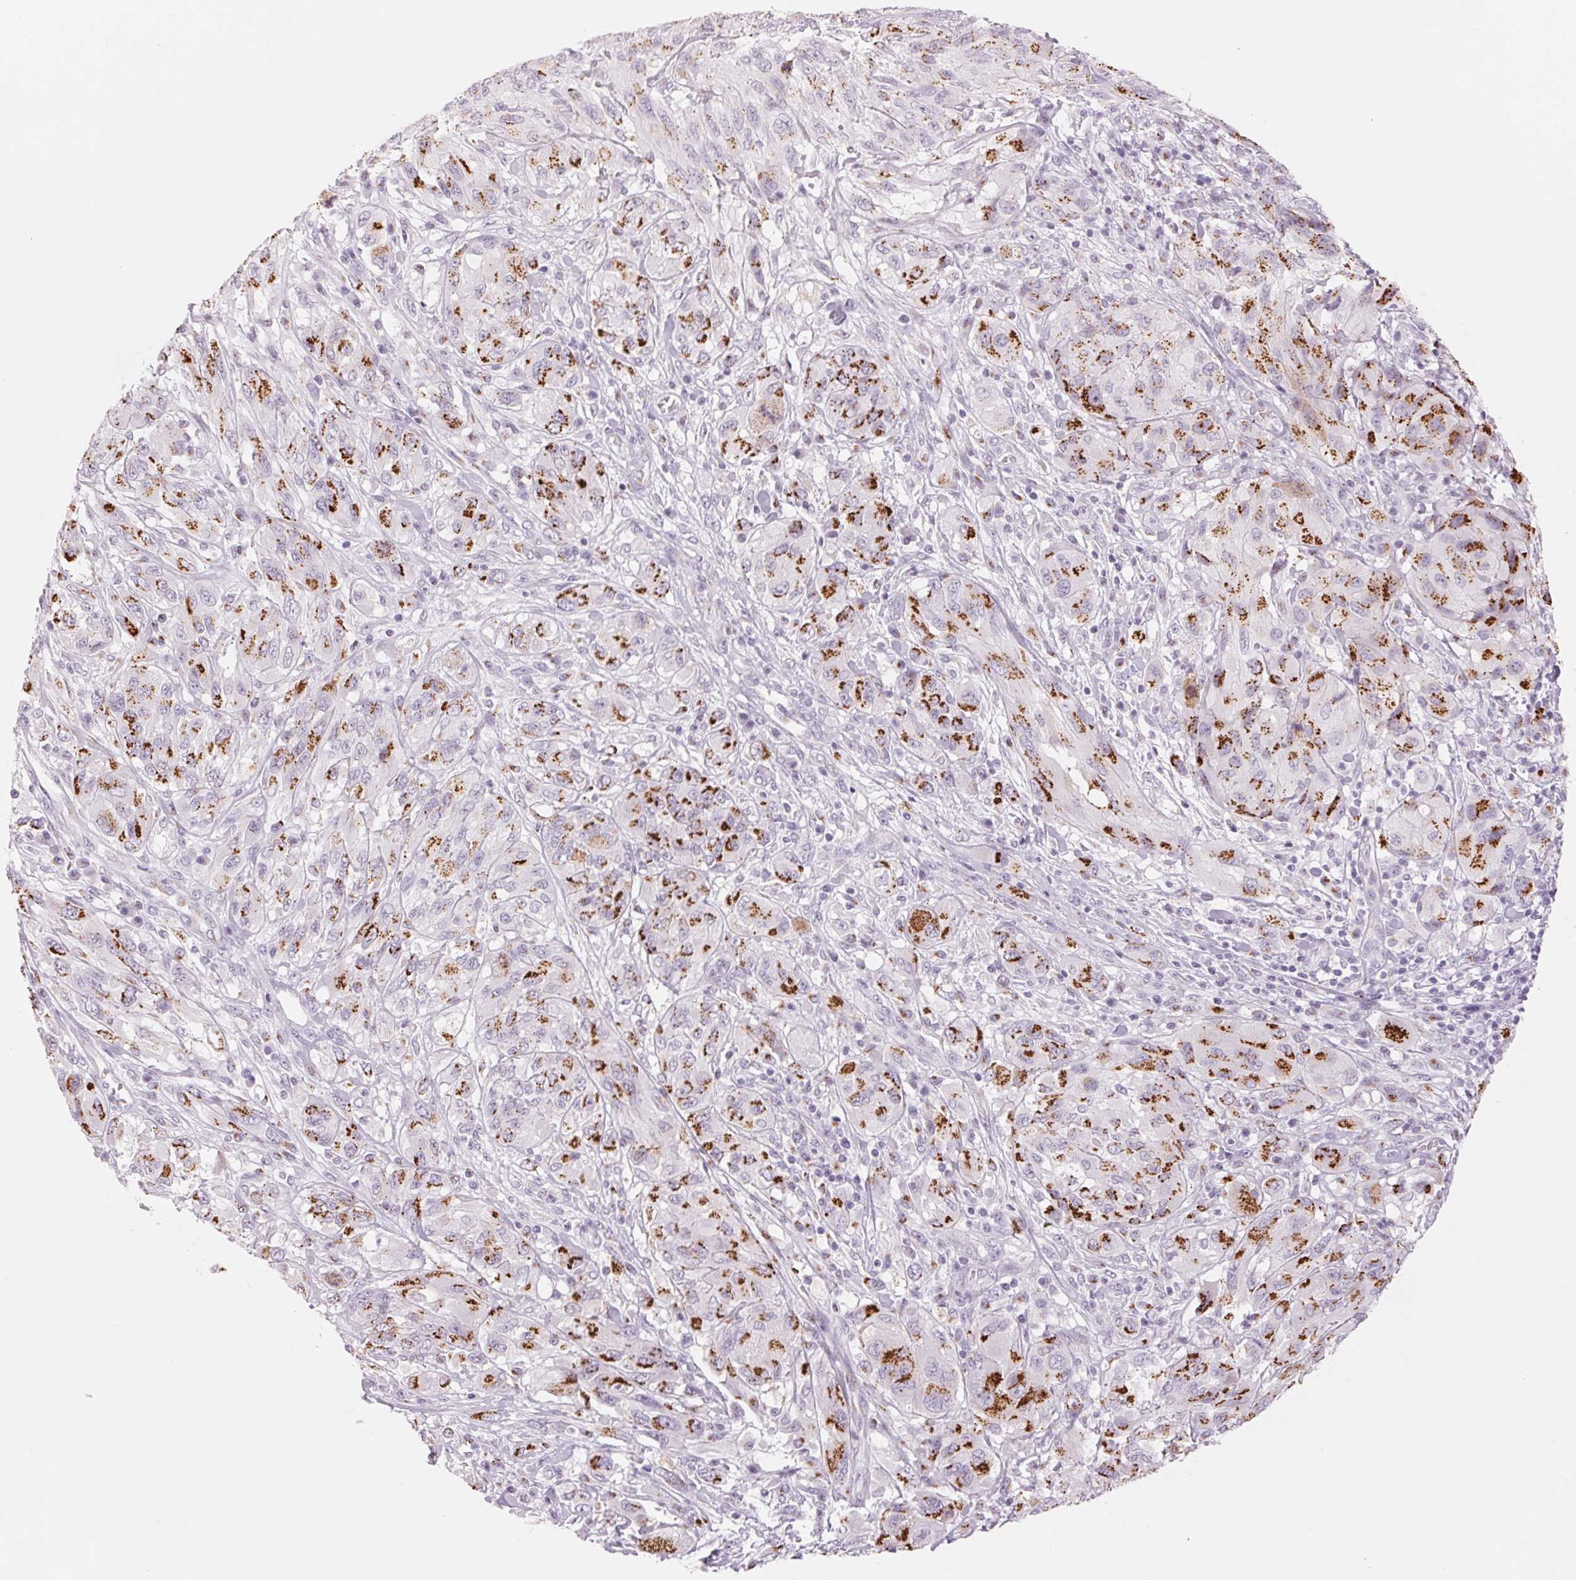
{"staining": {"intensity": "strong", "quantity": ">75%", "location": "cytoplasmic/membranous"}, "tissue": "melanoma", "cell_type": "Tumor cells", "image_type": "cancer", "snomed": [{"axis": "morphology", "description": "Malignant melanoma, NOS"}, {"axis": "topography", "description": "Skin"}], "caption": "Tumor cells demonstrate high levels of strong cytoplasmic/membranous staining in about >75% of cells in human malignant melanoma.", "gene": "GALNT7", "patient": {"sex": "female", "age": 91}}